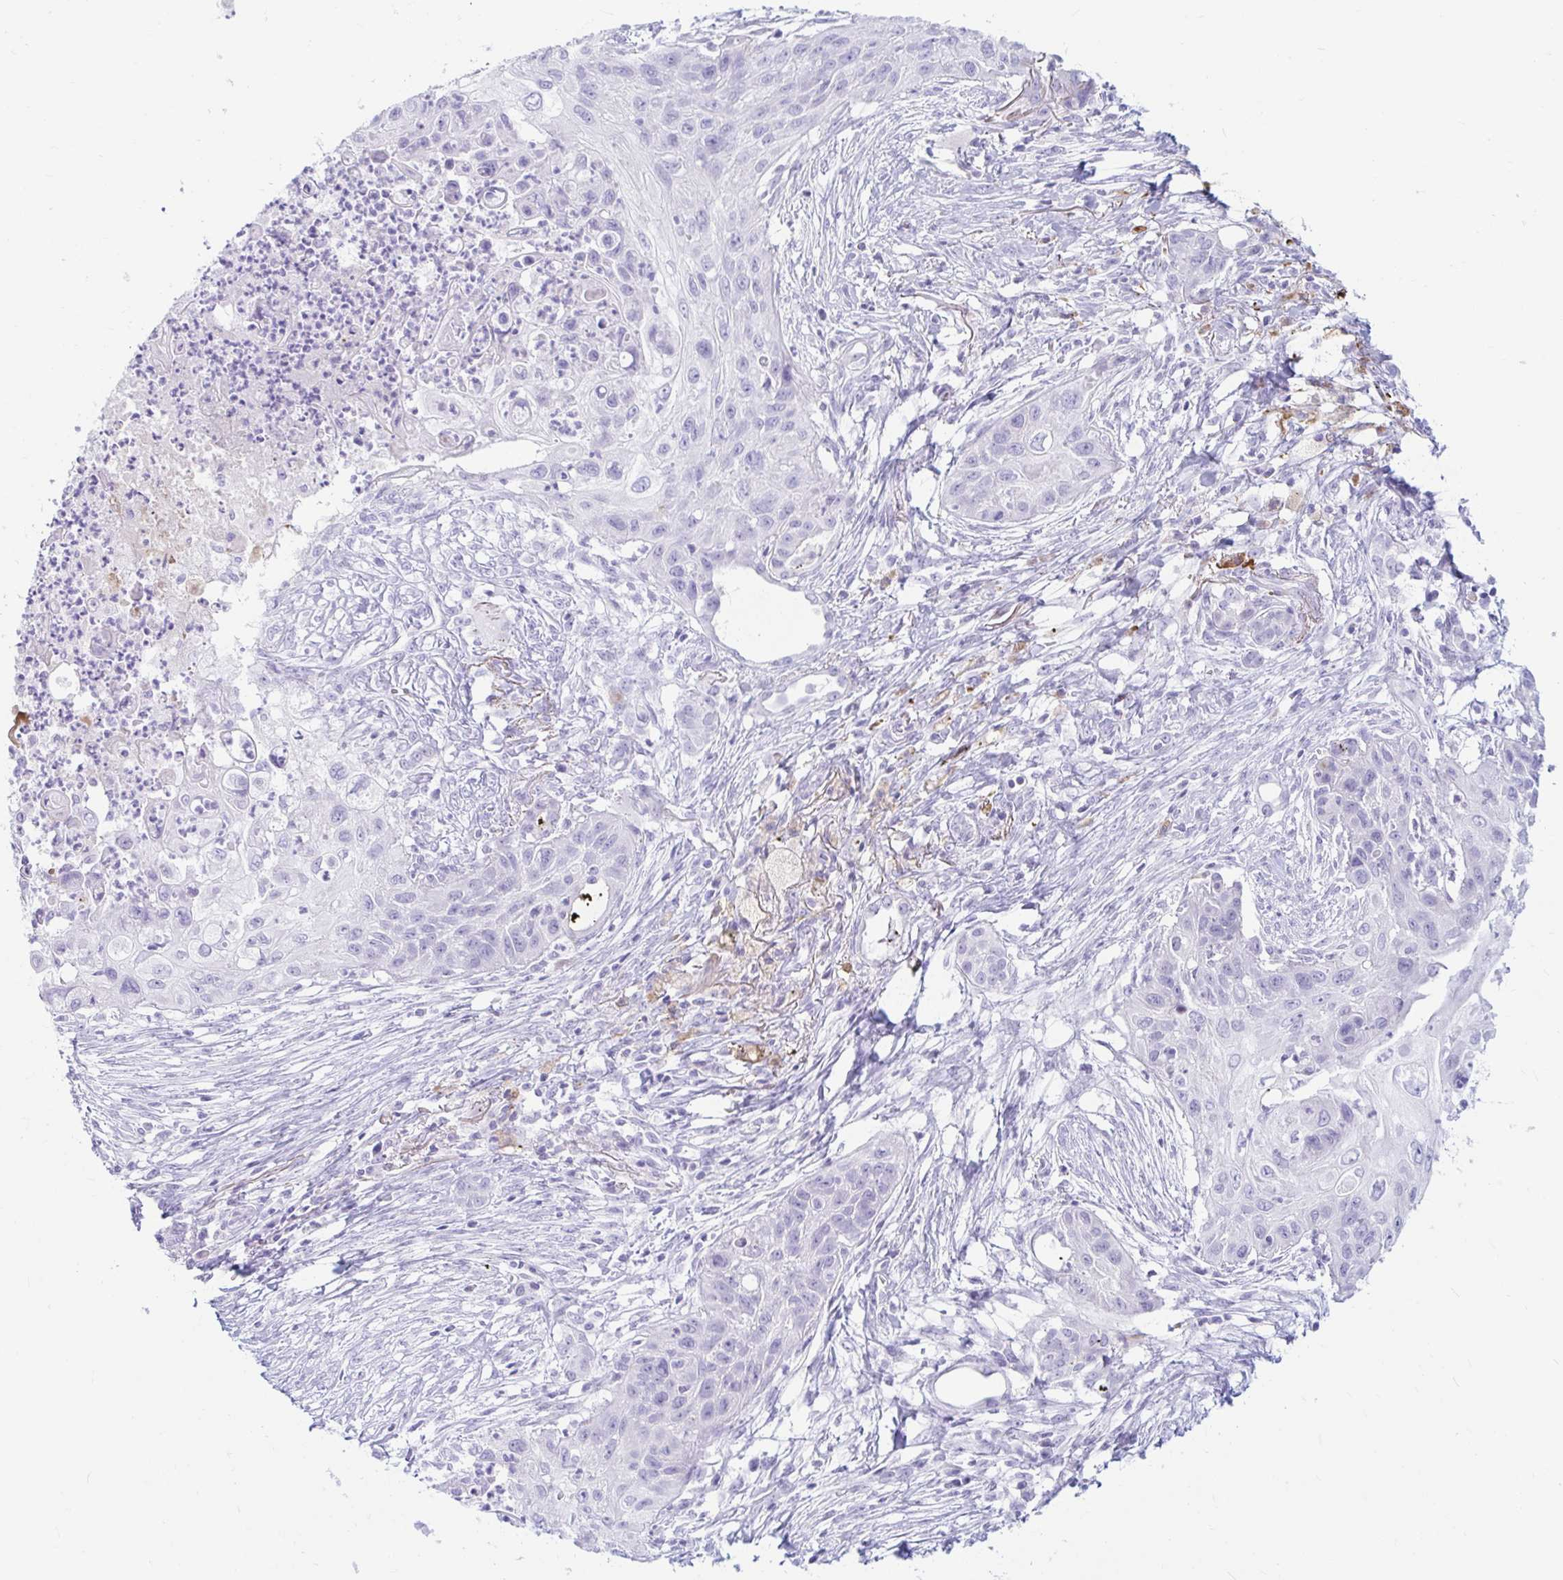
{"staining": {"intensity": "negative", "quantity": "none", "location": "none"}, "tissue": "lung cancer", "cell_type": "Tumor cells", "image_type": "cancer", "snomed": [{"axis": "morphology", "description": "Squamous cell carcinoma, NOS"}, {"axis": "topography", "description": "Lung"}], "caption": "Lung squamous cell carcinoma was stained to show a protein in brown. There is no significant positivity in tumor cells. (Stains: DAB (3,3'-diaminobenzidine) immunohistochemistry (IHC) with hematoxylin counter stain, Microscopy: brightfield microscopy at high magnification).", "gene": "ERICH6", "patient": {"sex": "male", "age": 71}}